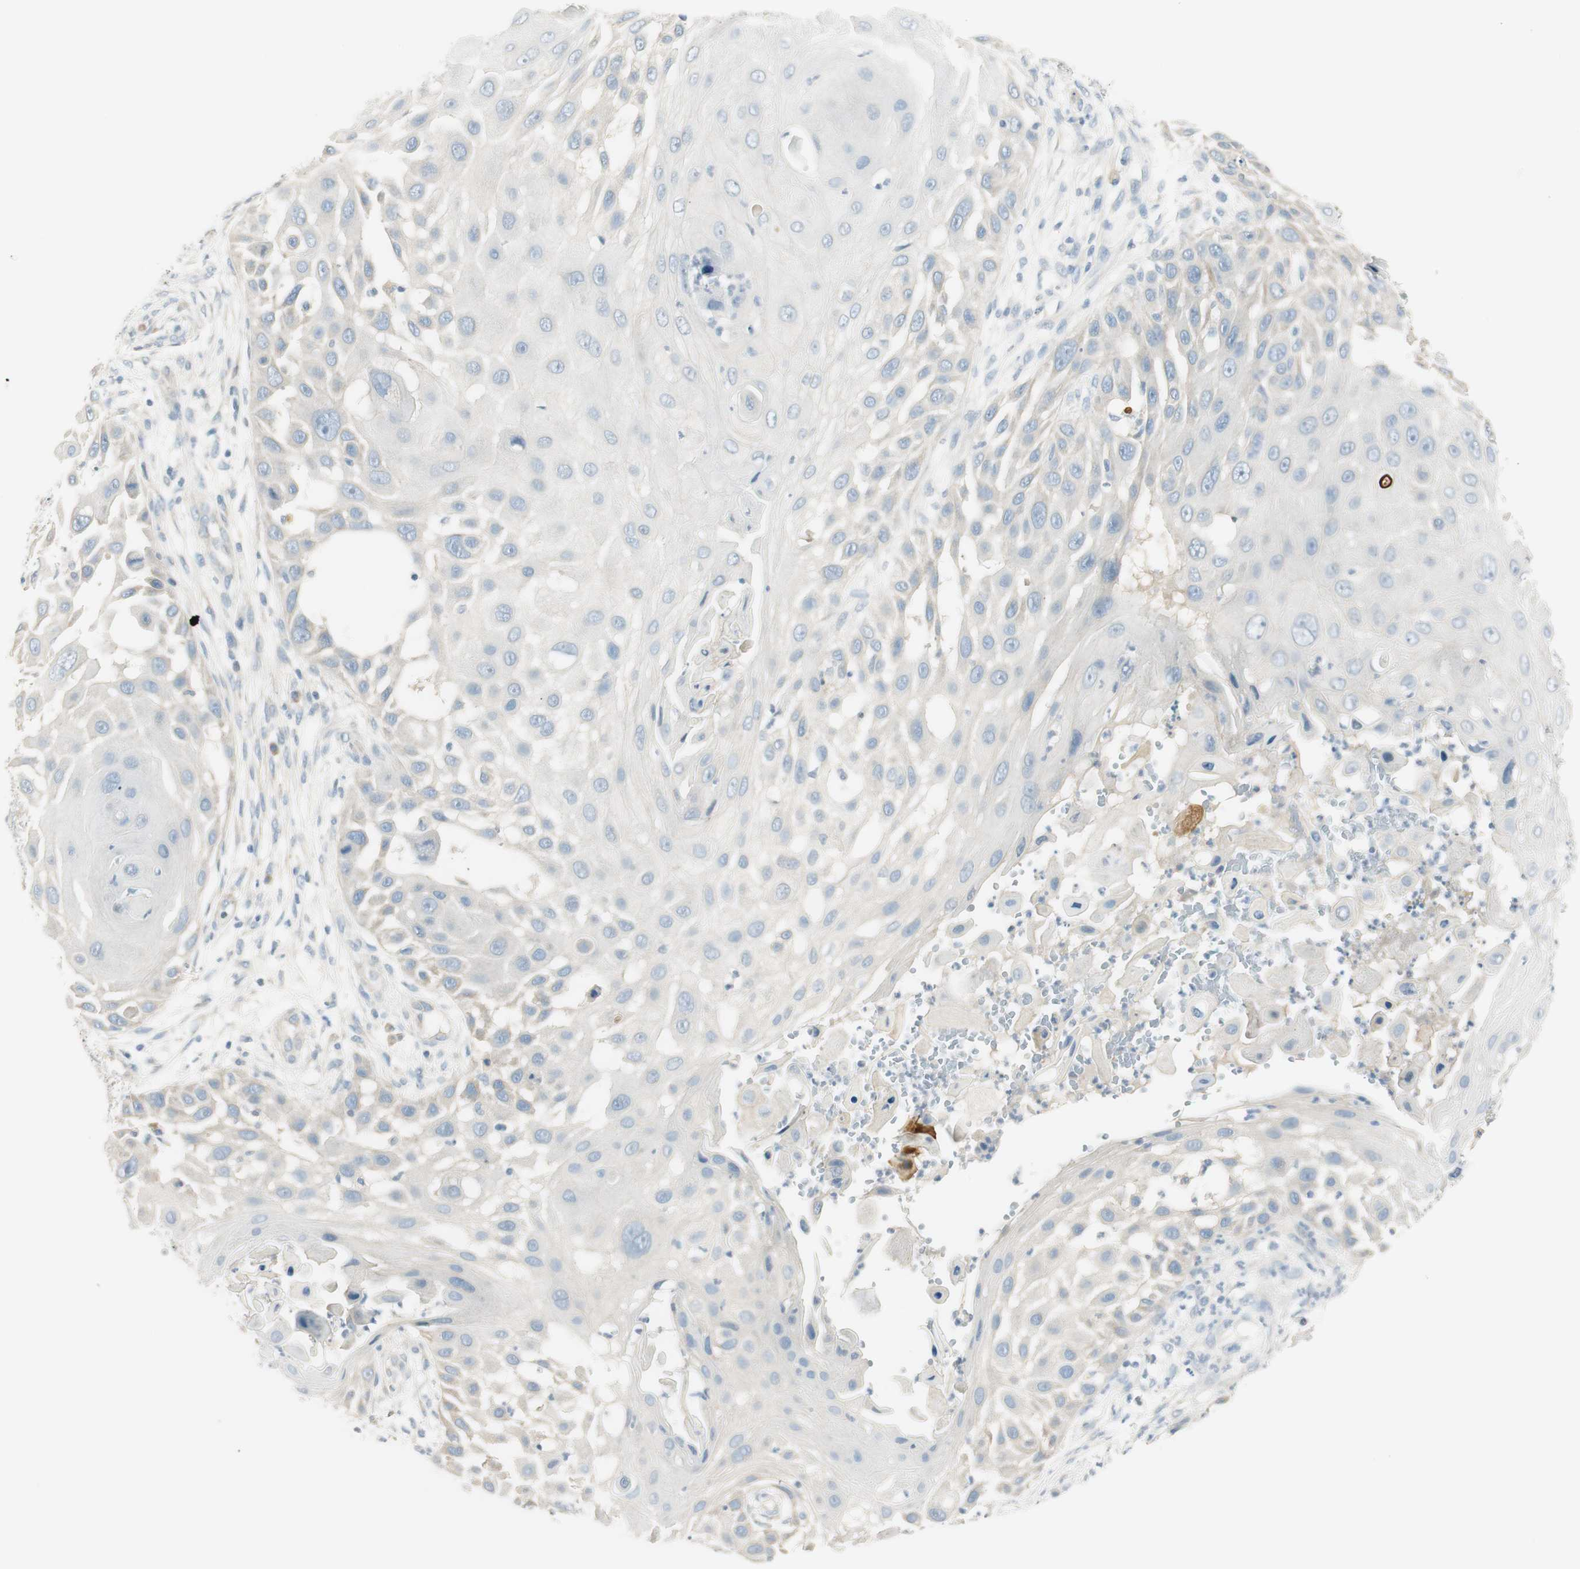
{"staining": {"intensity": "negative", "quantity": "none", "location": "none"}, "tissue": "skin cancer", "cell_type": "Tumor cells", "image_type": "cancer", "snomed": [{"axis": "morphology", "description": "Squamous cell carcinoma, NOS"}, {"axis": "topography", "description": "Skin"}], "caption": "There is no significant expression in tumor cells of skin cancer (squamous cell carcinoma).", "gene": "TACR3", "patient": {"sex": "female", "age": 44}}